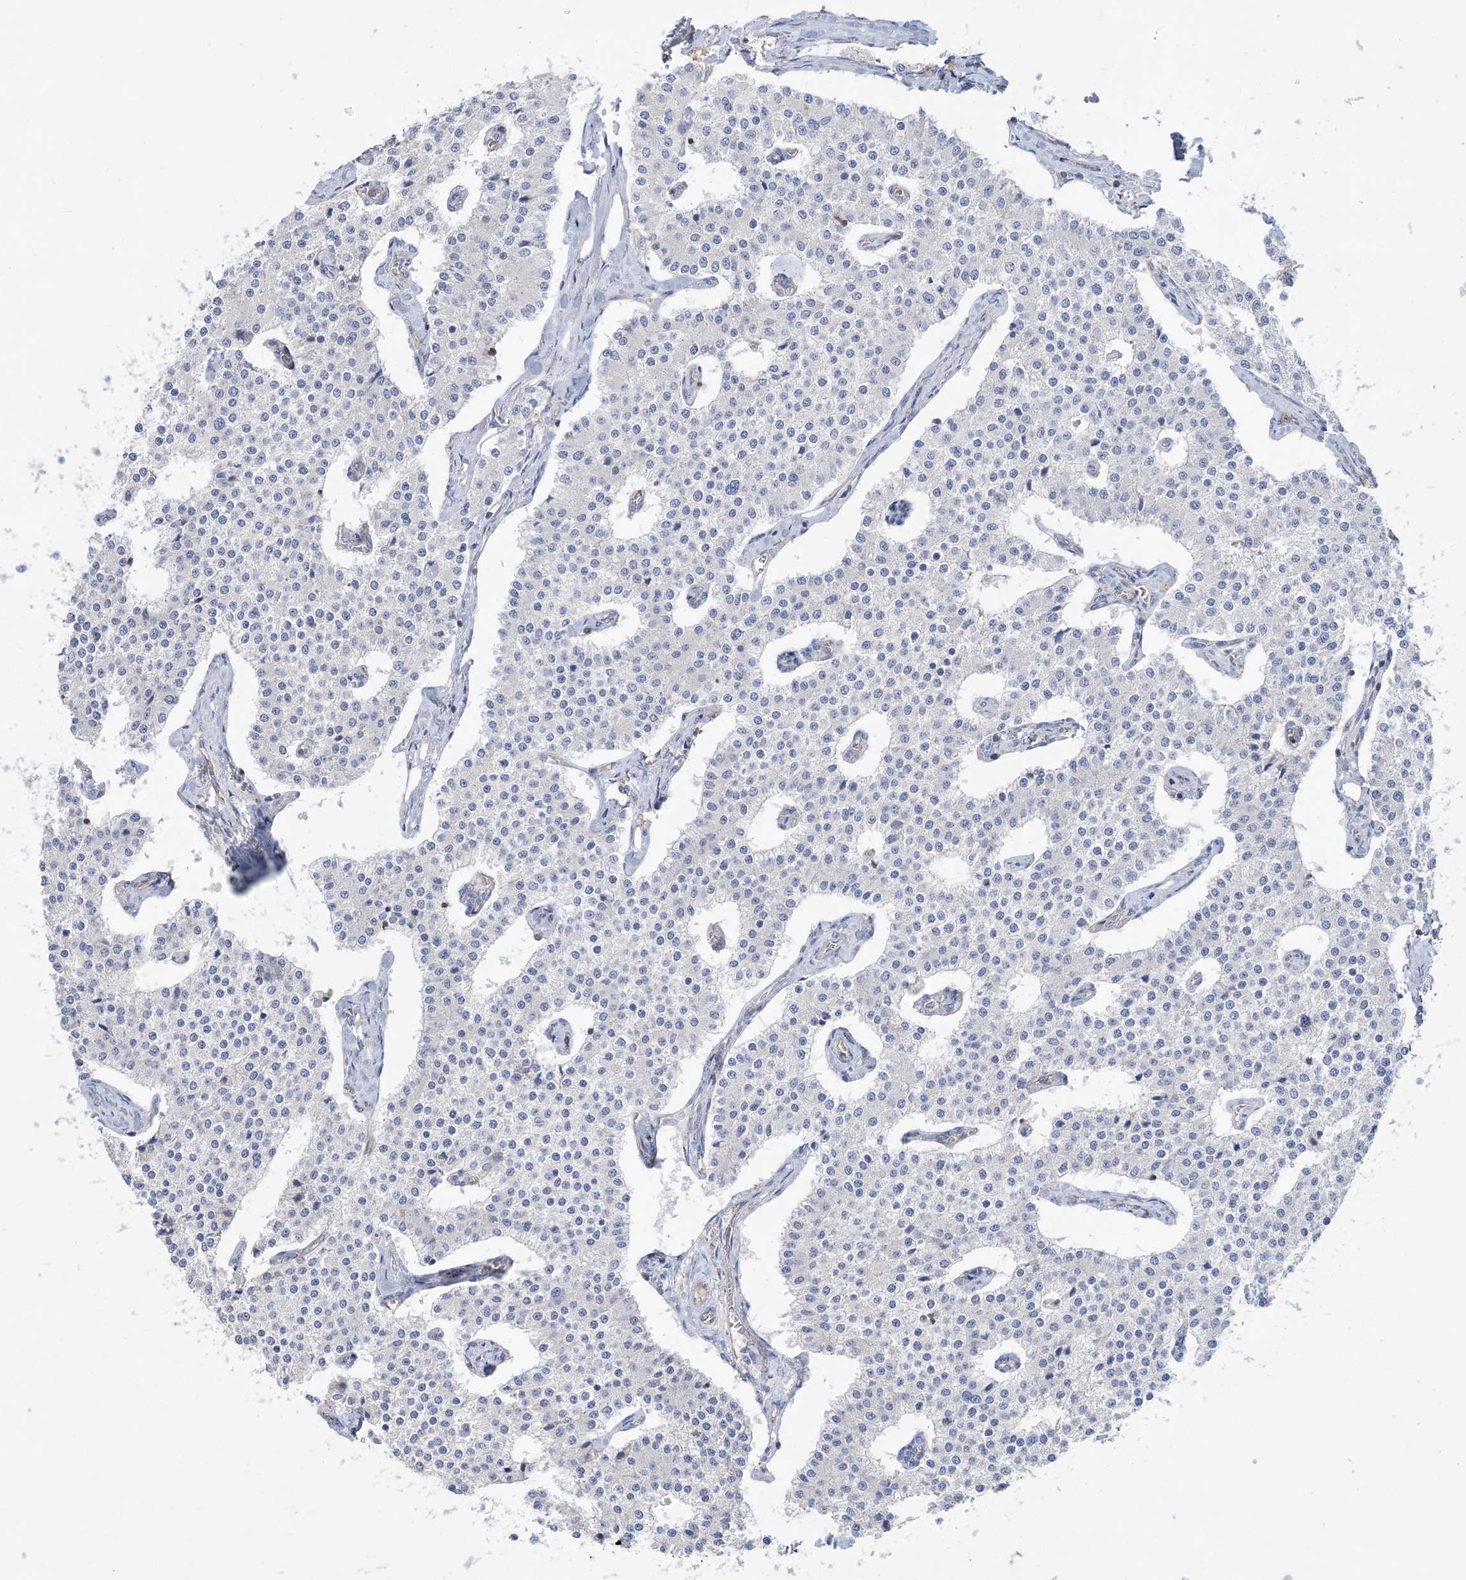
{"staining": {"intensity": "negative", "quantity": "none", "location": "none"}, "tissue": "carcinoid", "cell_type": "Tumor cells", "image_type": "cancer", "snomed": [{"axis": "morphology", "description": "Carcinoid, malignant, NOS"}, {"axis": "topography", "description": "Colon"}], "caption": "There is no significant expression in tumor cells of carcinoid.", "gene": "PIGC", "patient": {"sex": "female", "age": 52}}